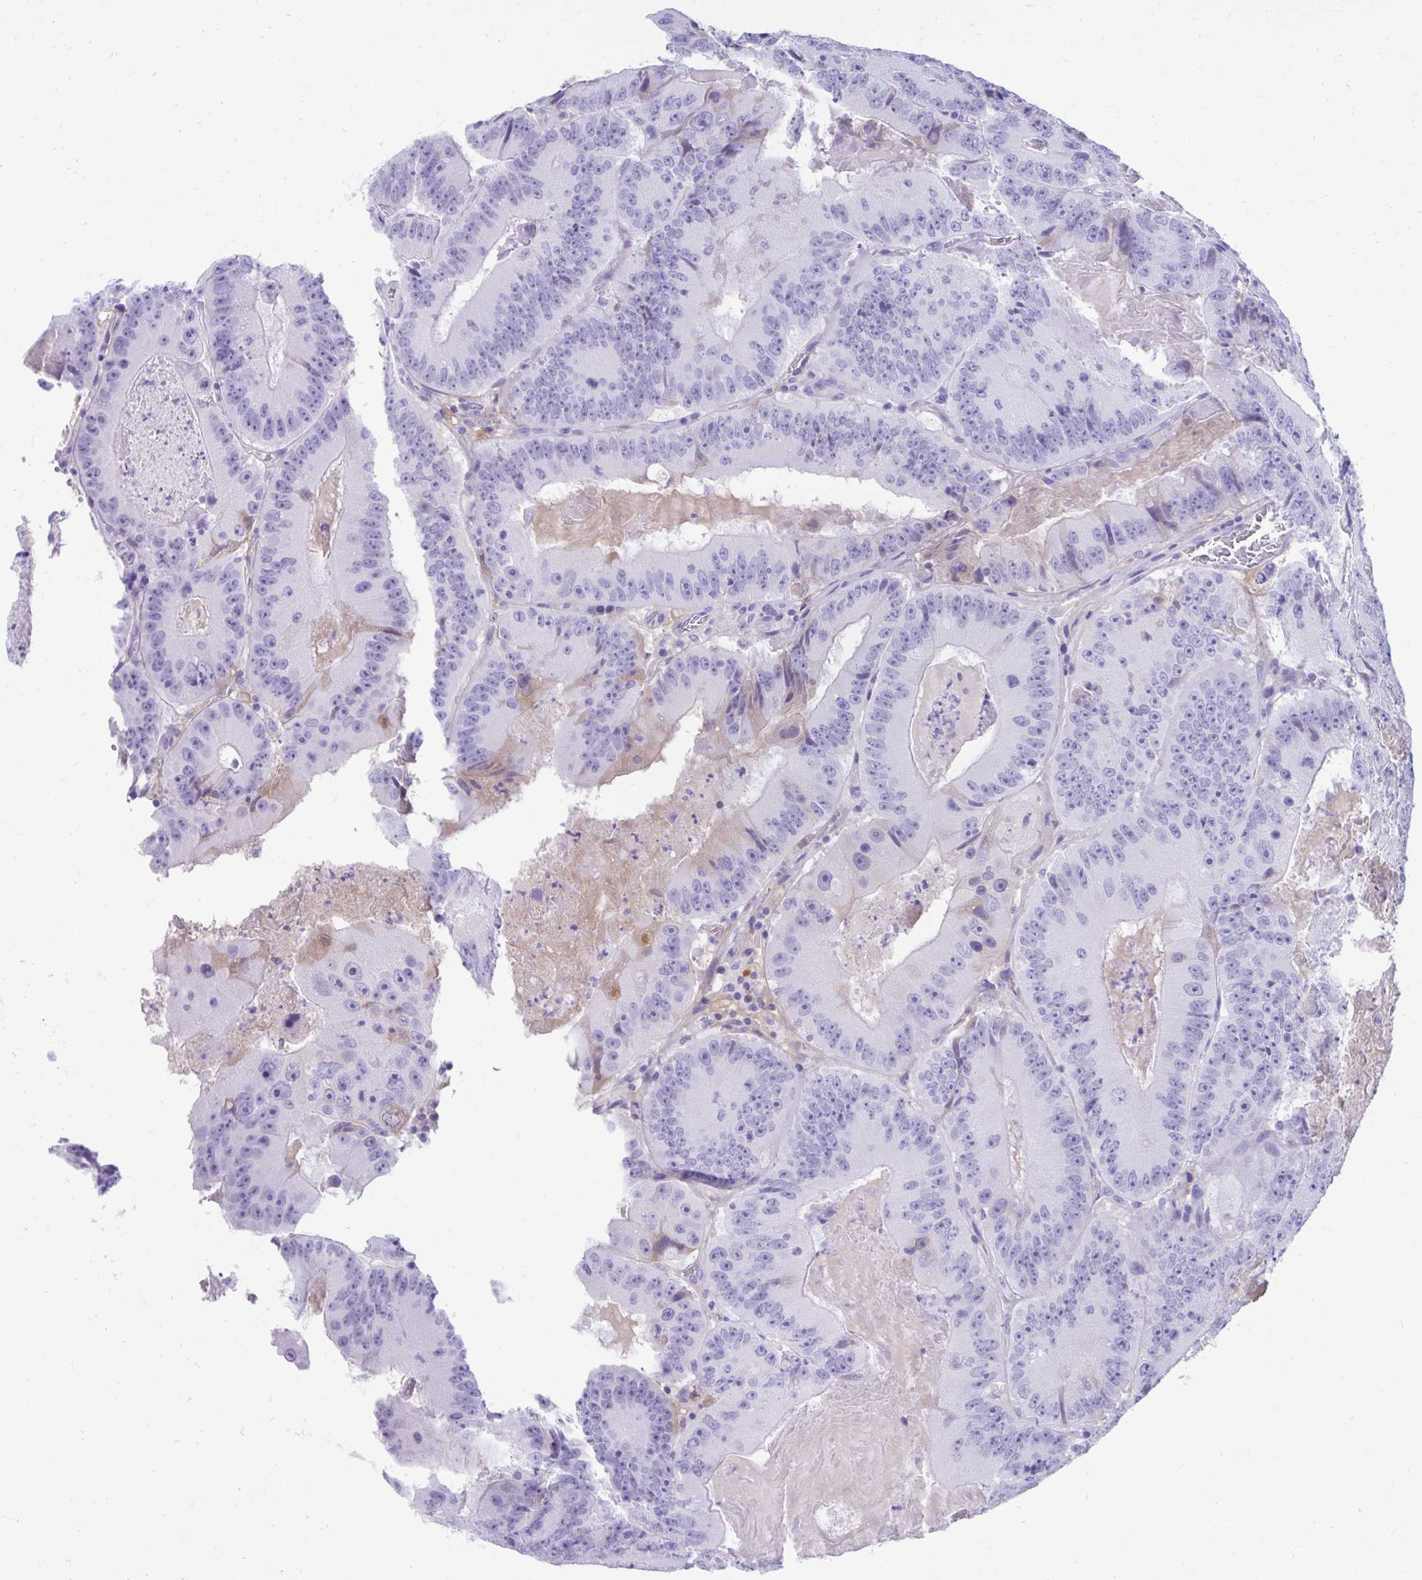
{"staining": {"intensity": "negative", "quantity": "none", "location": "none"}, "tissue": "colorectal cancer", "cell_type": "Tumor cells", "image_type": "cancer", "snomed": [{"axis": "morphology", "description": "Adenocarcinoma, NOS"}, {"axis": "topography", "description": "Colon"}], "caption": "Immunohistochemistry photomicrograph of human adenocarcinoma (colorectal) stained for a protein (brown), which shows no expression in tumor cells. The staining is performed using DAB (3,3'-diaminobenzidine) brown chromogen with nuclei counter-stained in using hematoxylin.", "gene": "SMIM9", "patient": {"sex": "female", "age": 86}}